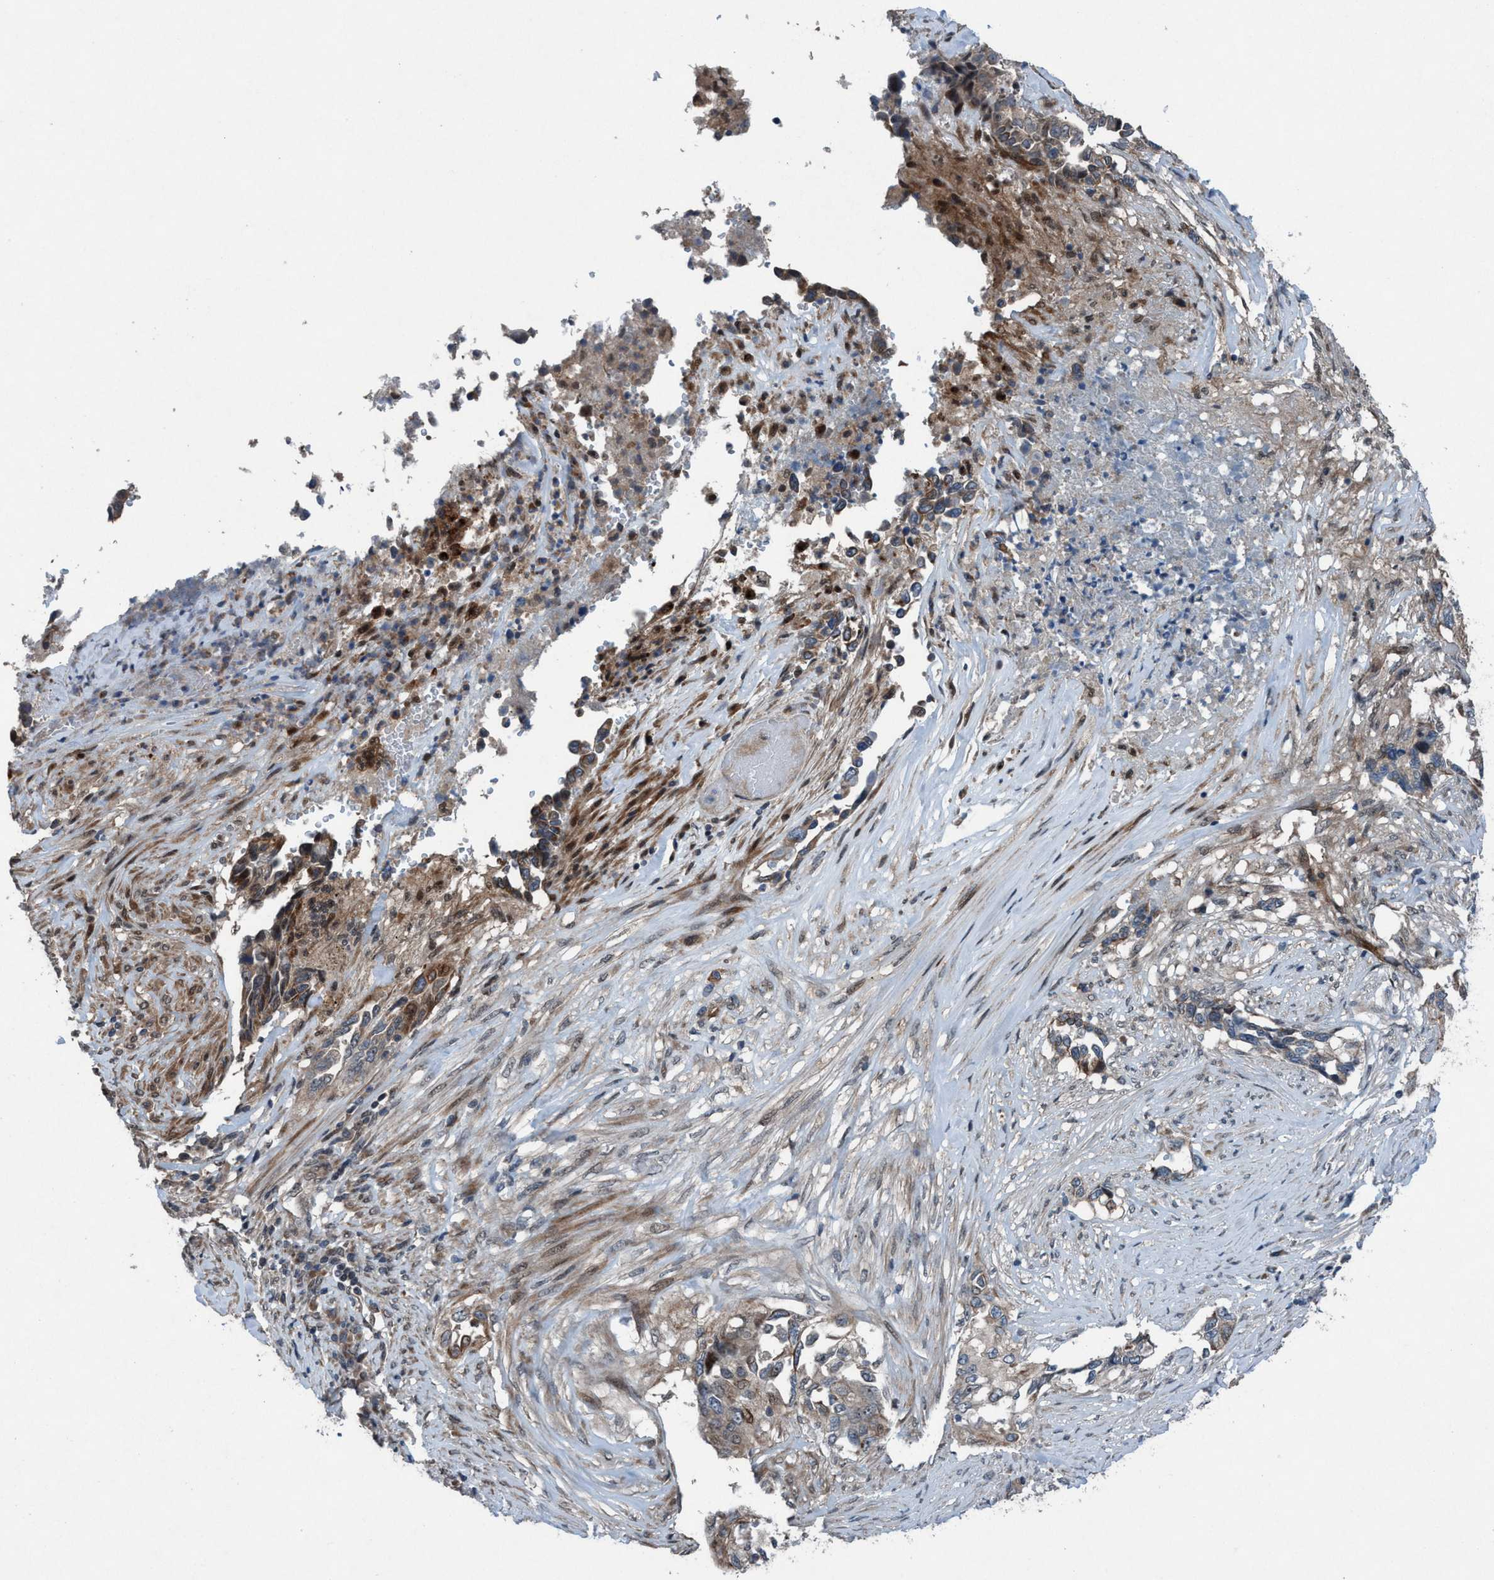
{"staining": {"intensity": "weak", "quantity": "<25%", "location": "nuclear"}, "tissue": "lung cancer", "cell_type": "Tumor cells", "image_type": "cancer", "snomed": [{"axis": "morphology", "description": "Adenocarcinoma, NOS"}, {"axis": "topography", "description": "Lung"}], "caption": "Micrograph shows no protein expression in tumor cells of adenocarcinoma (lung) tissue.", "gene": "NISCH", "patient": {"sex": "female", "age": 51}}